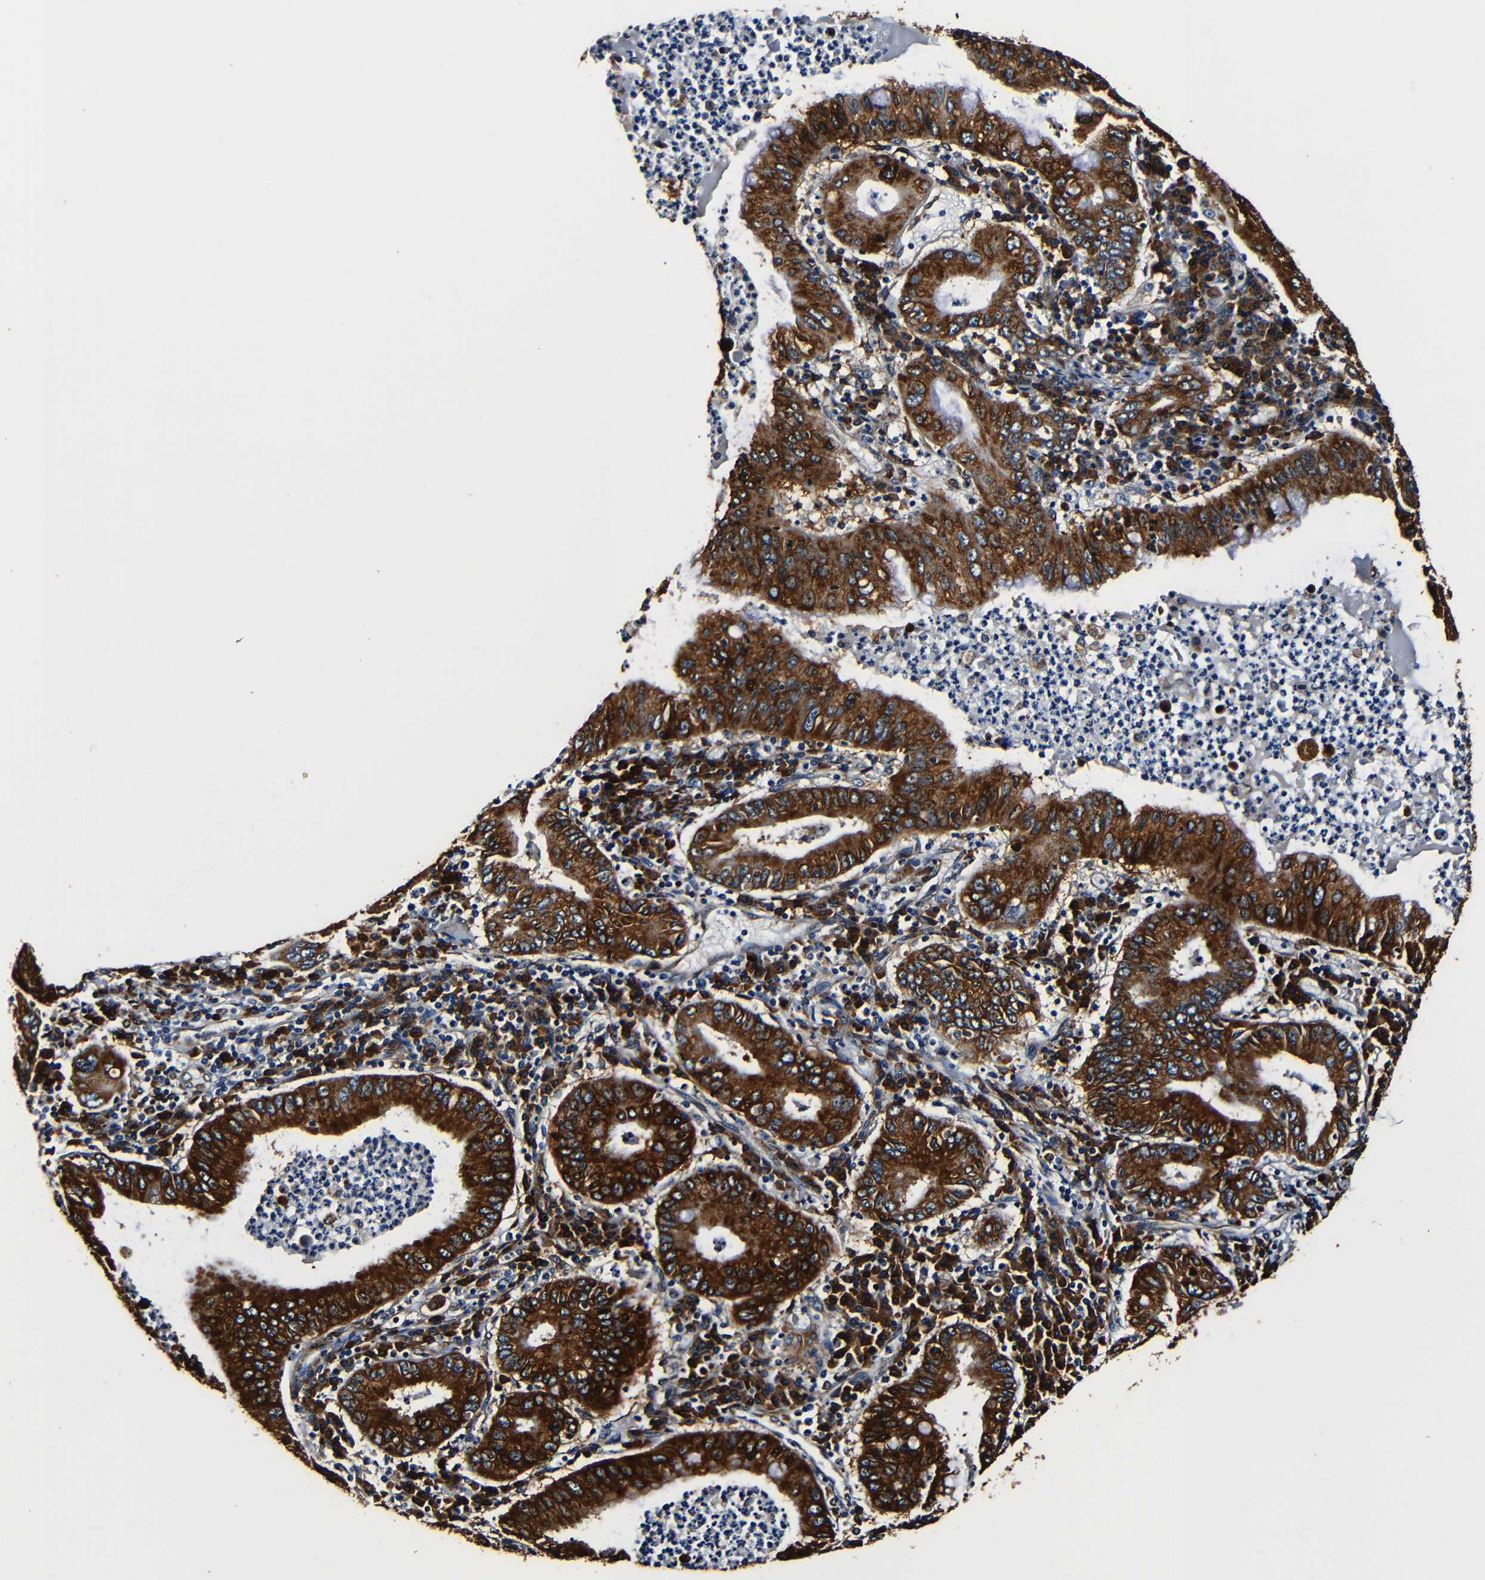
{"staining": {"intensity": "strong", "quantity": ">75%", "location": "cytoplasmic/membranous"}, "tissue": "stomach cancer", "cell_type": "Tumor cells", "image_type": "cancer", "snomed": [{"axis": "morphology", "description": "Normal tissue, NOS"}, {"axis": "morphology", "description": "Adenocarcinoma, NOS"}, {"axis": "topography", "description": "Esophagus"}, {"axis": "topography", "description": "Stomach, upper"}, {"axis": "topography", "description": "Peripheral nerve tissue"}], "caption": "Immunohistochemistry (IHC) (DAB (3,3'-diaminobenzidine)) staining of human stomach adenocarcinoma exhibits strong cytoplasmic/membranous protein positivity in approximately >75% of tumor cells. (DAB = brown stain, brightfield microscopy at high magnification).", "gene": "RRBP1", "patient": {"sex": "male", "age": 62}}